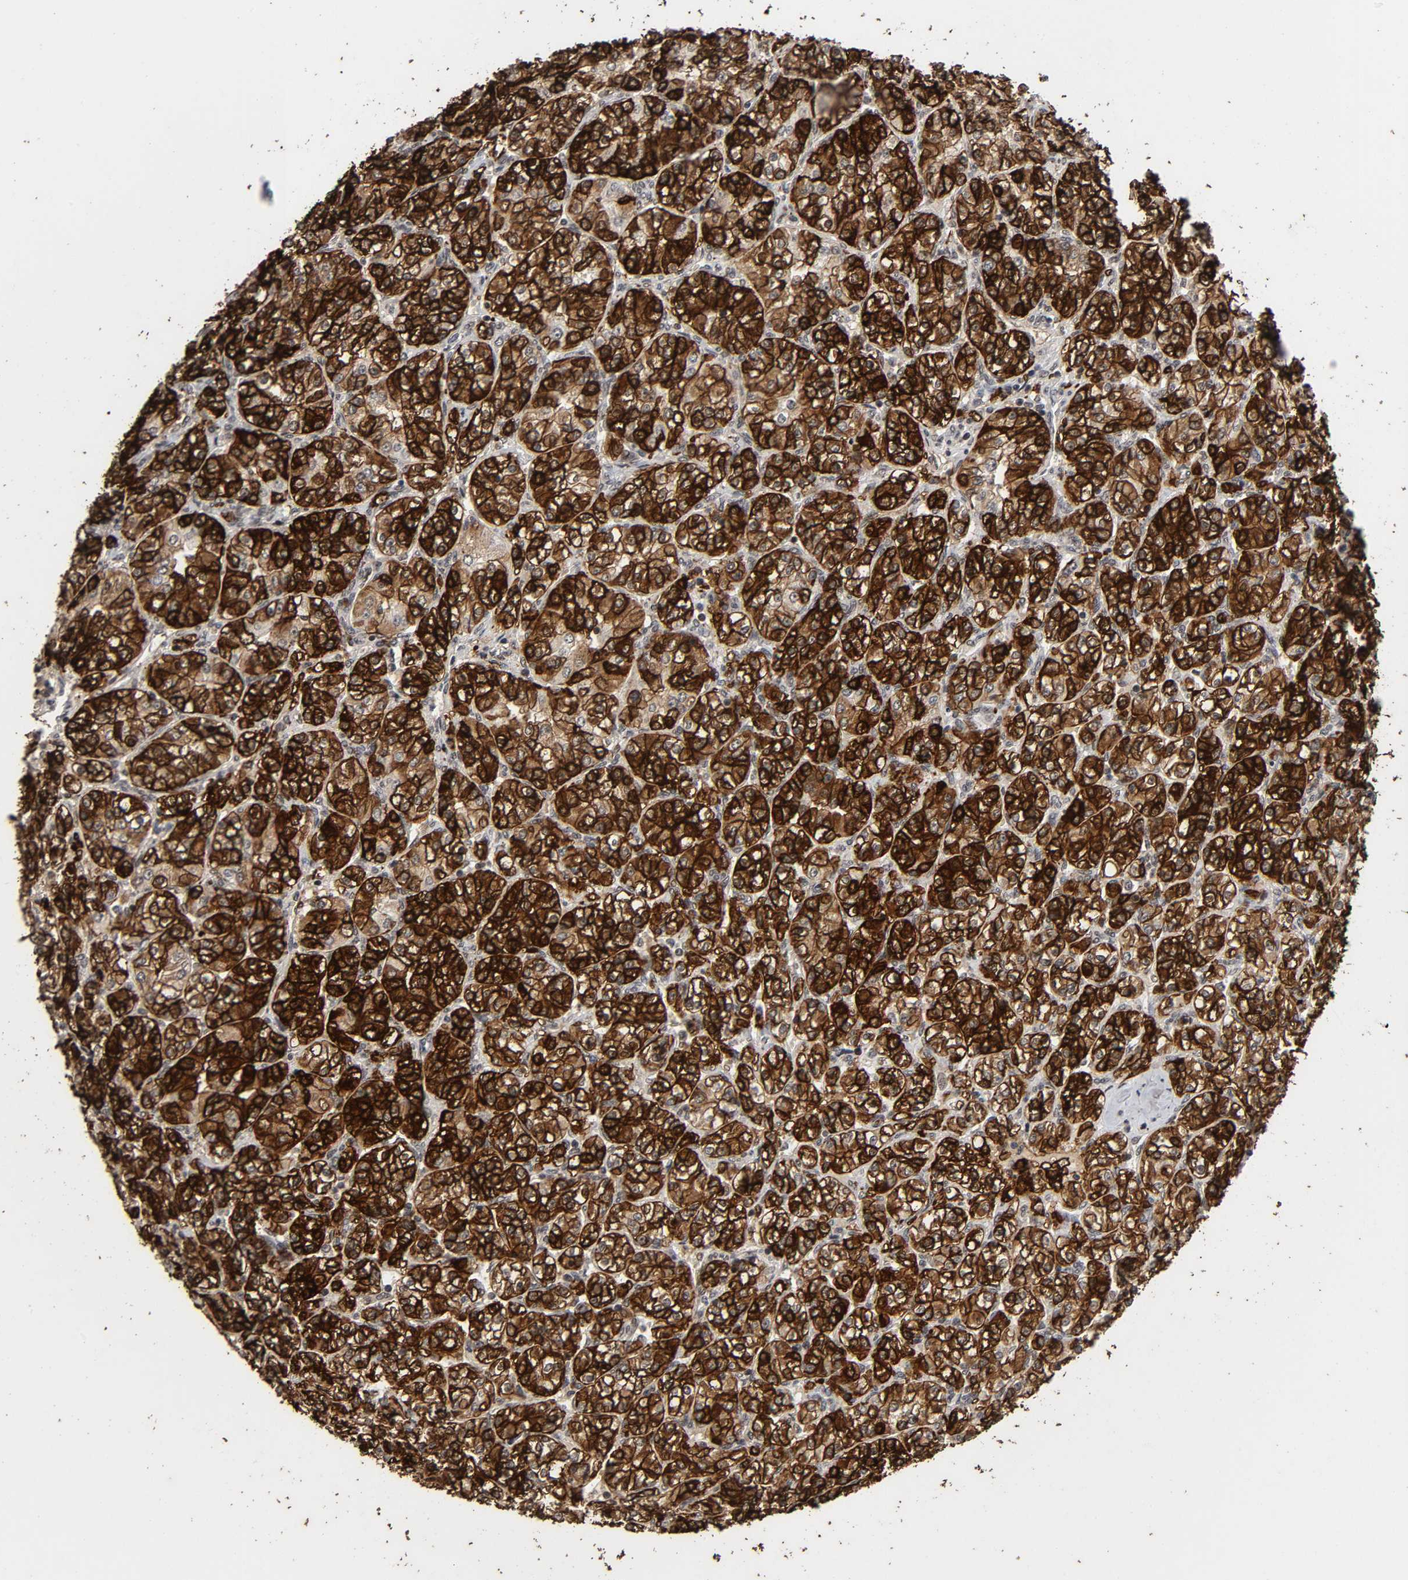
{"staining": {"intensity": "strong", "quantity": ">75%", "location": "cytoplasmic/membranous,nuclear"}, "tissue": "renal cancer", "cell_type": "Tumor cells", "image_type": "cancer", "snomed": [{"axis": "morphology", "description": "Adenocarcinoma, NOS"}, {"axis": "topography", "description": "Kidney"}], "caption": "High-magnification brightfield microscopy of adenocarcinoma (renal) stained with DAB (brown) and counterstained with hematoxylin (blue). tumor cells exhibit strong cytoplasmic/membranous and nuclear positivity is identified in about>75% of cells.", "gene": "AHNAK2", "patient": {"sex": "male", "age": 77}}